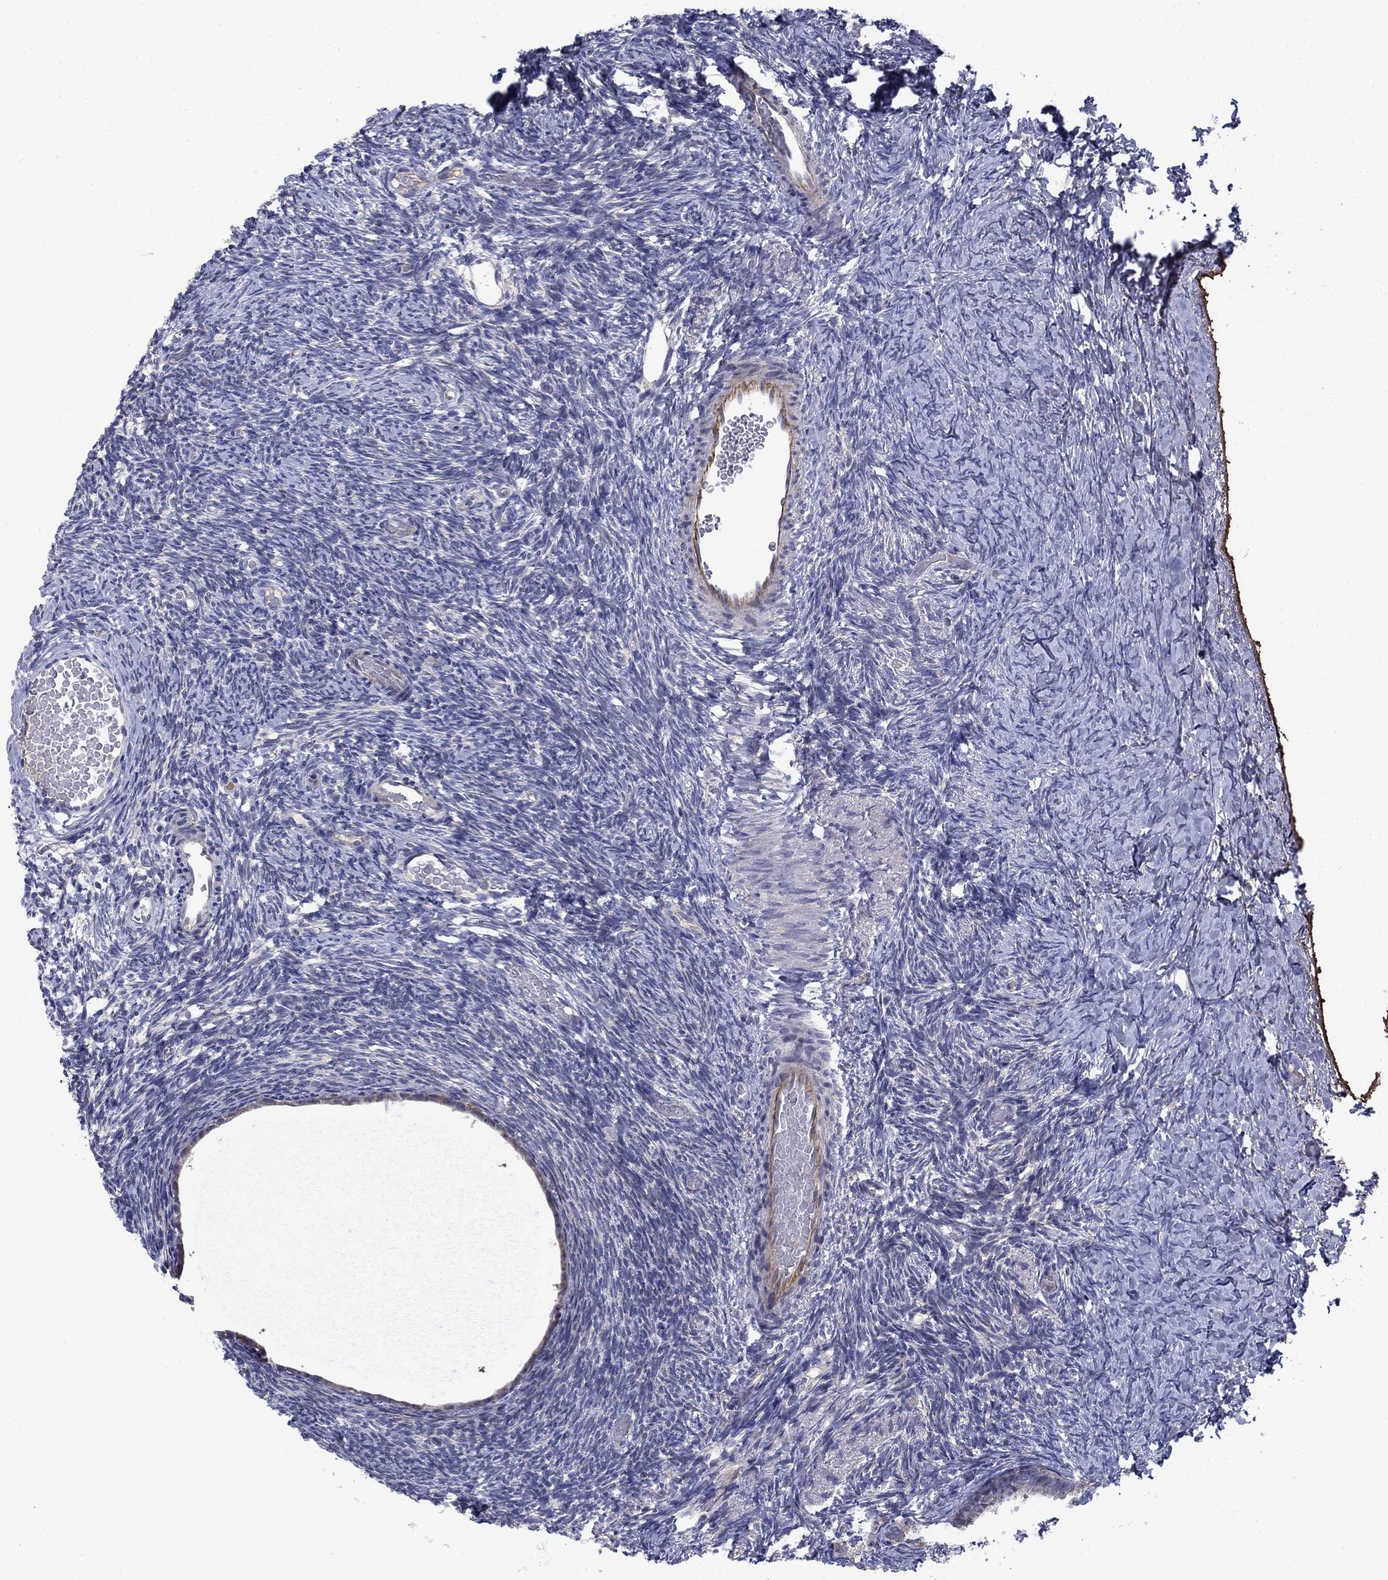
{"staining": {"intensity": "negative", "quantity": "none", "location": "none"}, "tissue": "ovary", "cell_type": "Ovarian stroma cells", "image_type": "normal", "snomed": [{"axis": "morphology", "description": "Normal tissue, NOS"}, {"axis": "topography", "description": "Ovary"}], "caption": "There is no significant expression in ovarian stroma cells of ovary. Nuclei are stained in blue.", "gene": "DOP1B", "patient": {"sex": "female", "age": 39}}